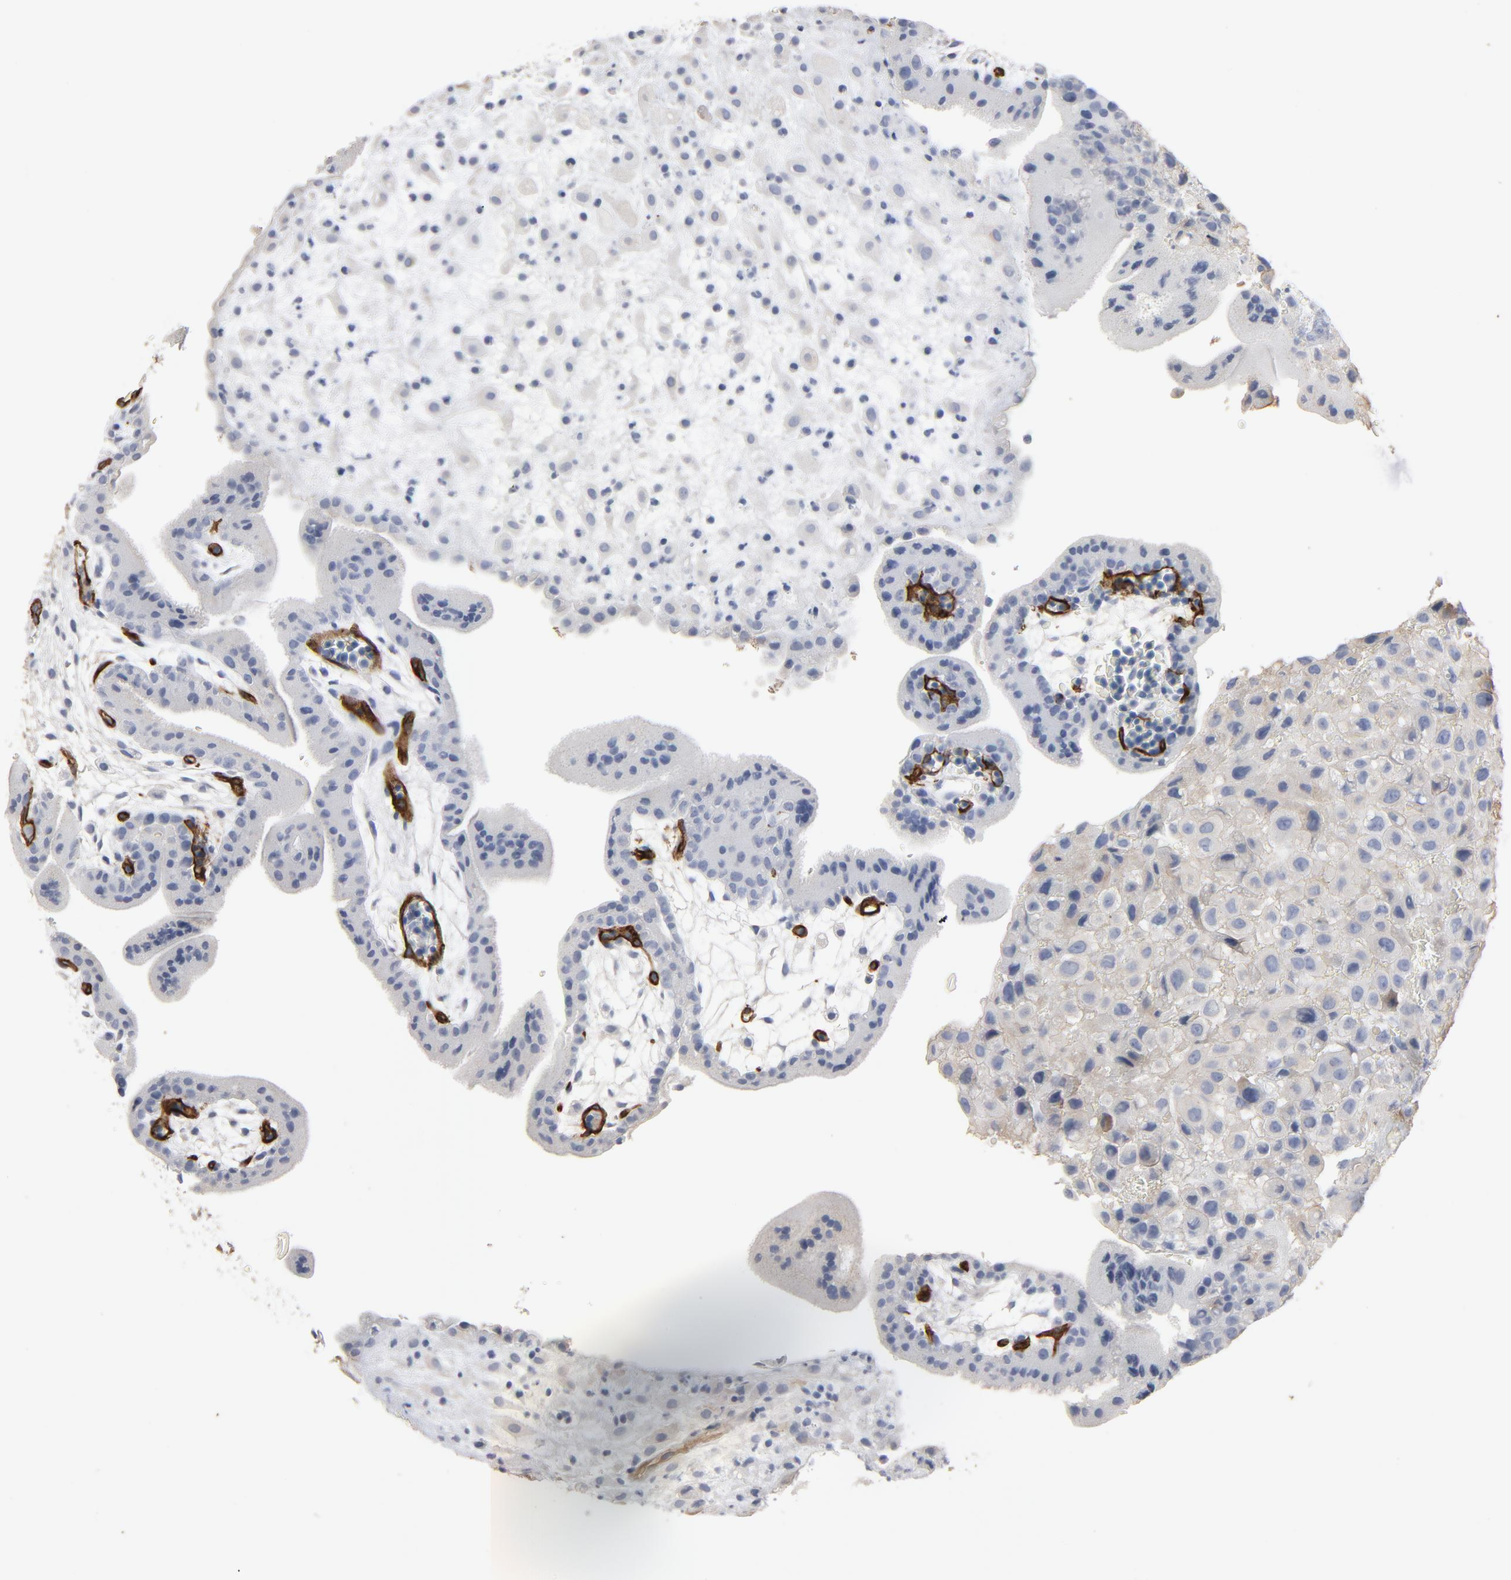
{"staining": {"intensity": "weak", "quantity": "<25%", "location": "cytoplasmic/membranous"}, "tissue": "placenta", "cell_type": "Decidual cells", "image_type": "normal", "snomed": [{"axis": "morphology", "description": "Normal tissue, NOS"}, {"axis": "topography", "description": "Placenta"}], "caption": "High magnification brightfield microscopy of normal placenta stained with DAB (3,3'-diaminobenzidine) (brown) and counterstained with hematoxylin (blue): decidual cells show no significant positivity. The staining is performed using DAB brown chromogen with nuclei counter-stained in using hematoxylin.", "gene": "KDR", "patient": {"sex": "female", "age": 35}}